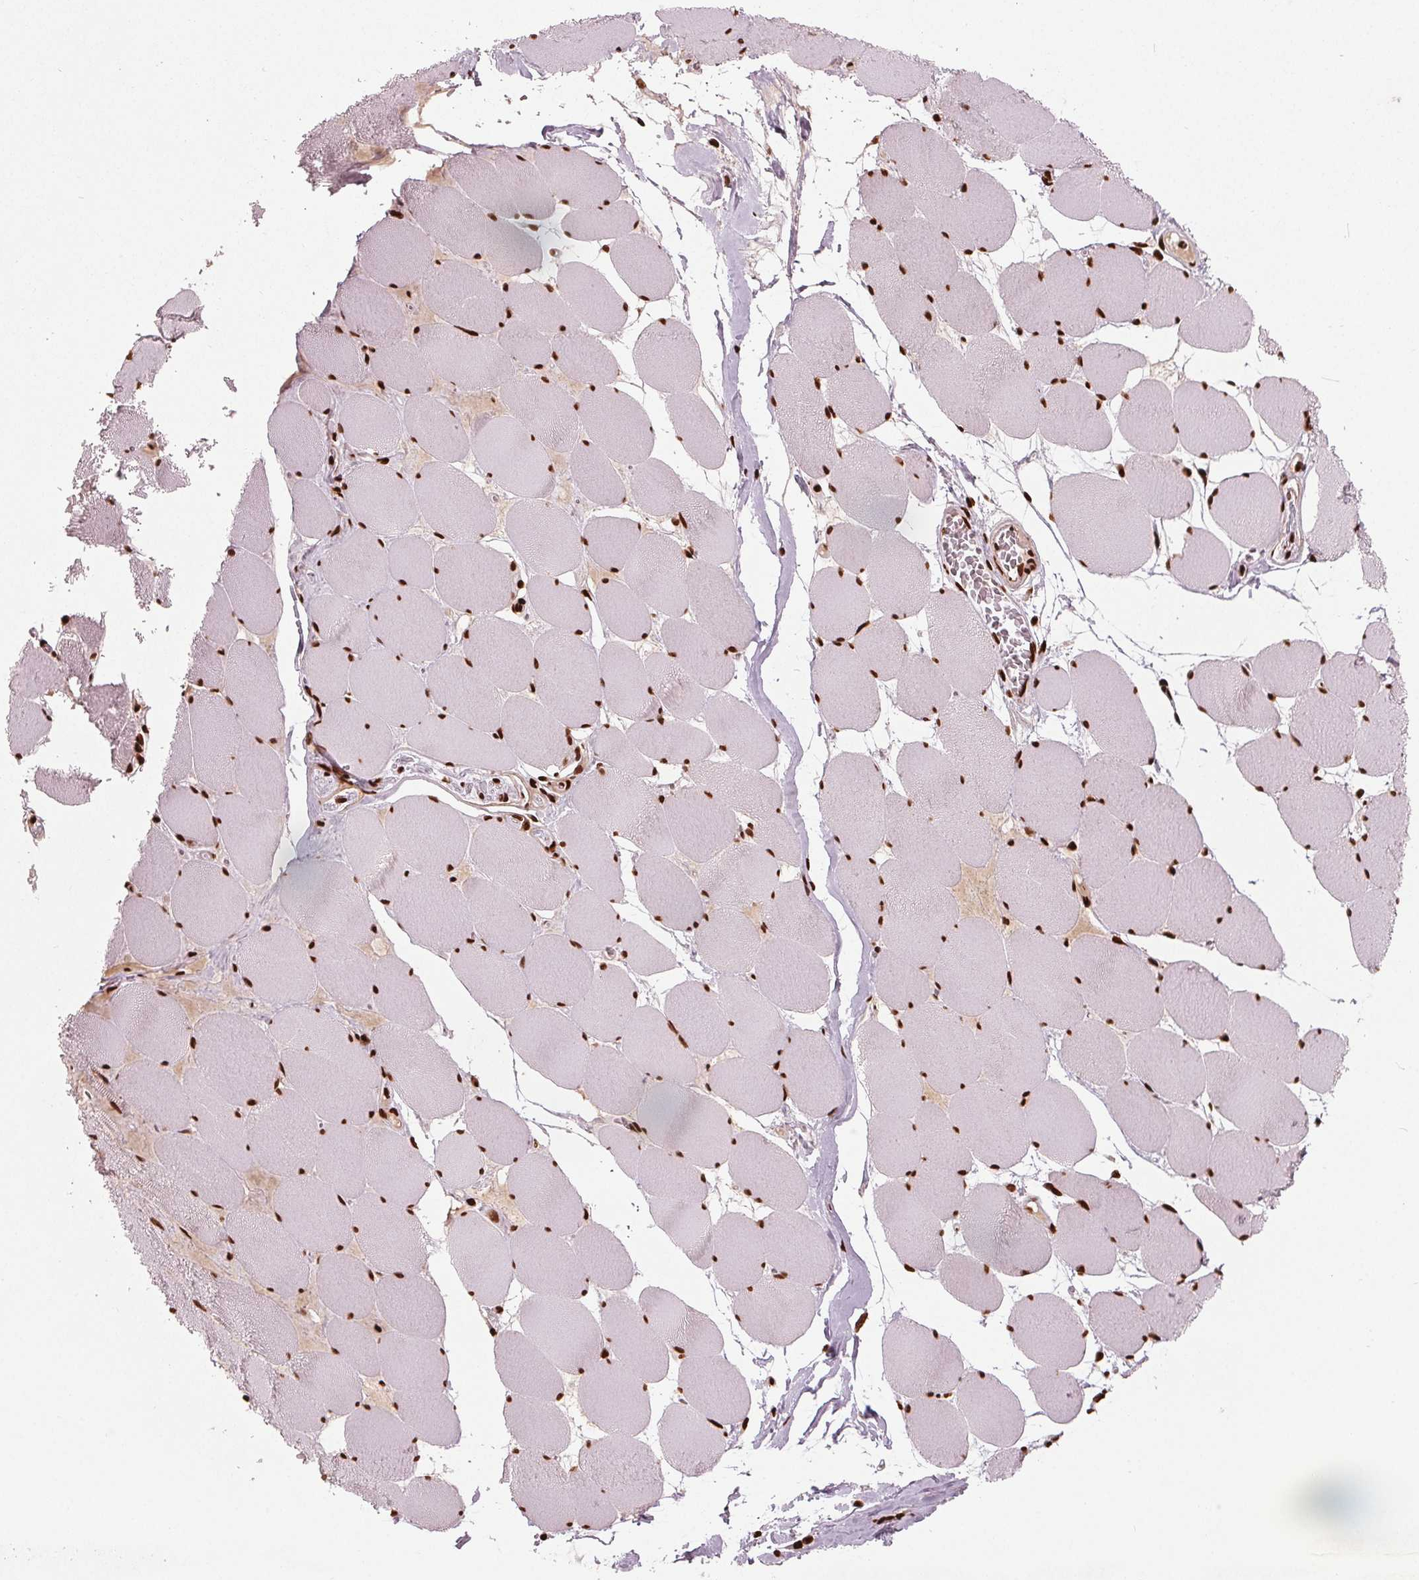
{"staining": {"intensity": "strong", "quantity": ">75%", "location": "nuclear"}, "tissue": "skeletal muscle", "cell_type": "Myocytes", "image_type": "normal", "snomed": [{"axis": "morphology", "description": "Normal tissue, NOS"}, {"axis": "topography", "description": "Skeletal muscle"}], "caption": "Approximately >75% of myocytes in normal skeletal muscle reveal strong nuclear protein positivity as visualized by brown immunohistochemical staining.", "gene": "BRD4", "patient": {"sex": "female", "age": 75}}